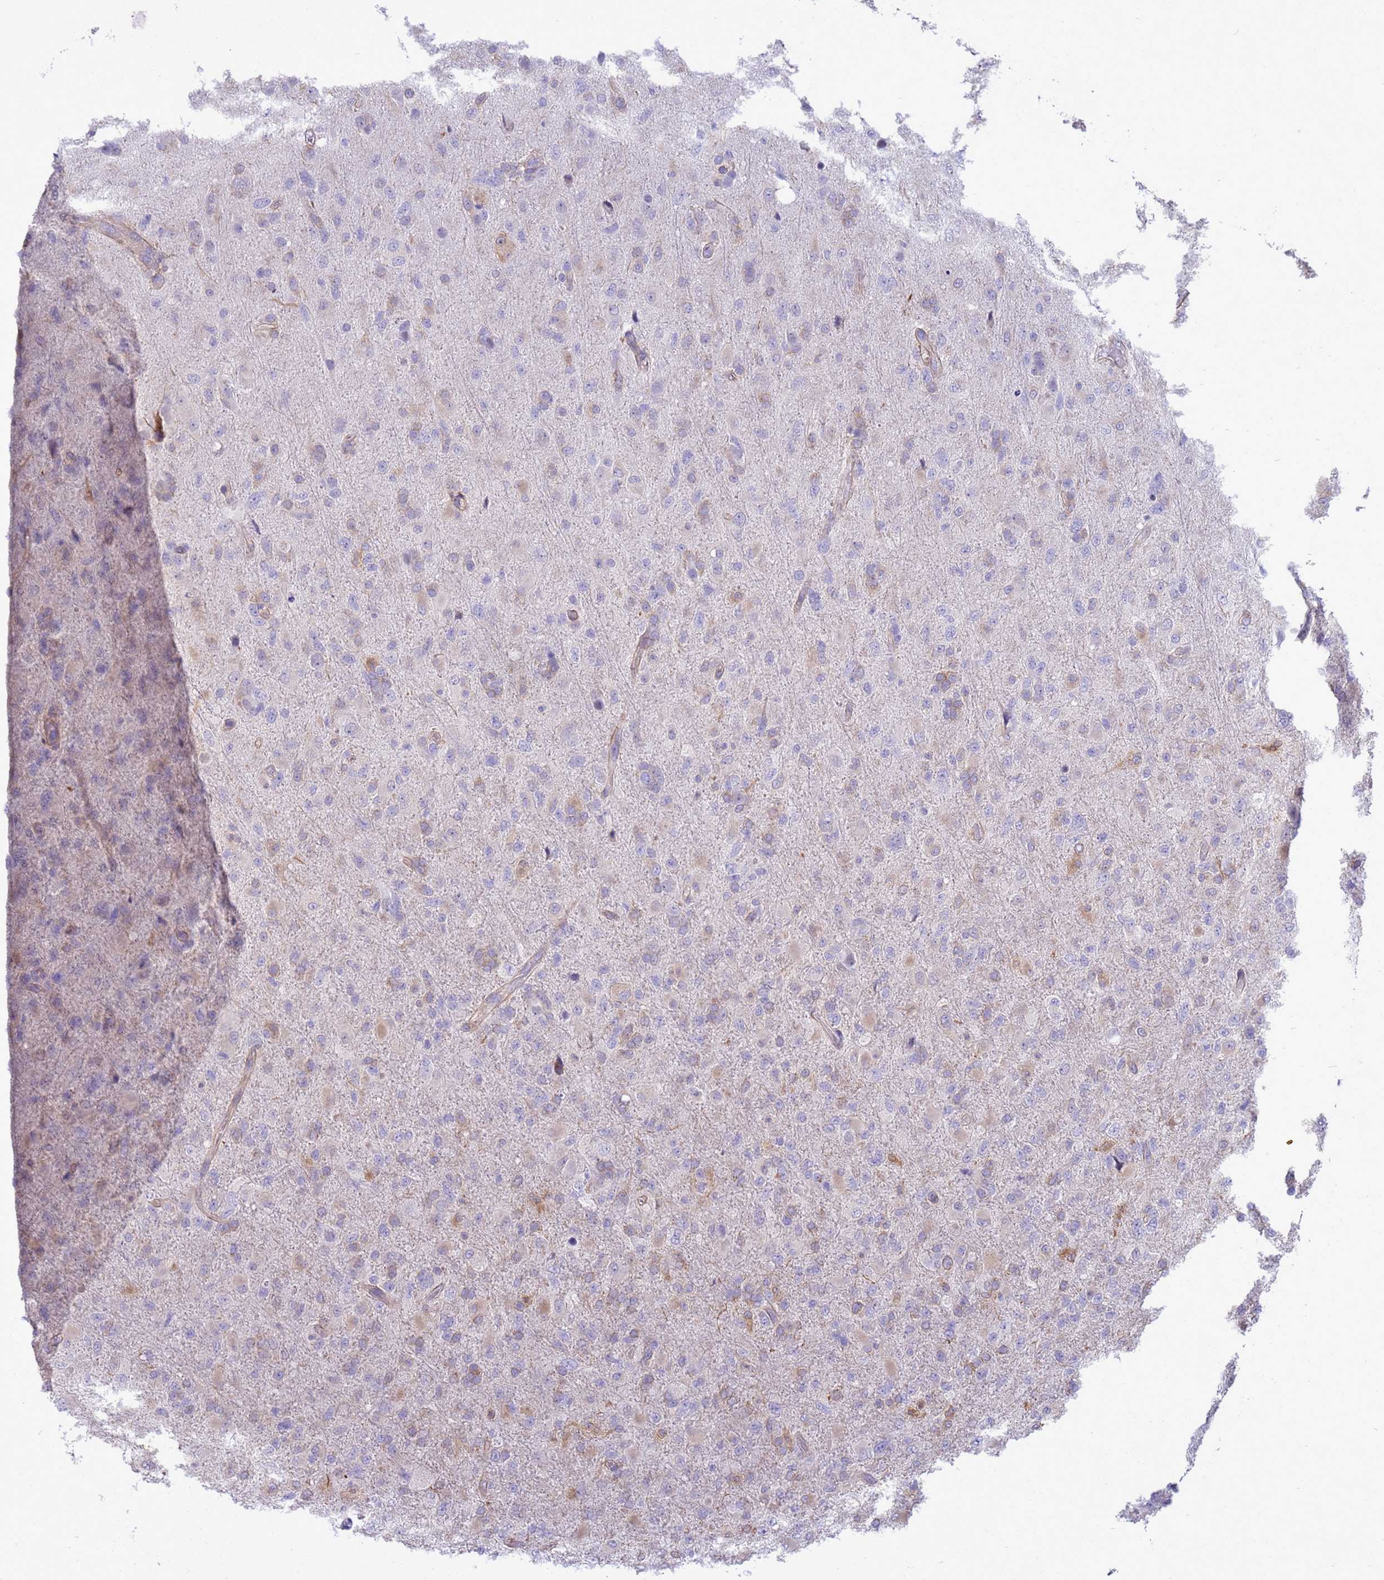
{"staining": {"intensity": "weak", "quantity": "<25%", "location": "cytoplasmic/membranous"}, "tissue": "glioma", "cell_type": "Tumor cells", "image_type": "cancer", "snomed": [{"axis": "morphology", "description": "Glioma, malignant, Low grade"}, {"axis": "topography", "description": "Brain"}], "caption": "Malignant low-grade glioma was stained to show a protein in brown. There is no significant expression in tumor cells. Nuclei are stained in blue.", "gene": "ITGB4", "patient": {"sex": "male", "age": 65}}